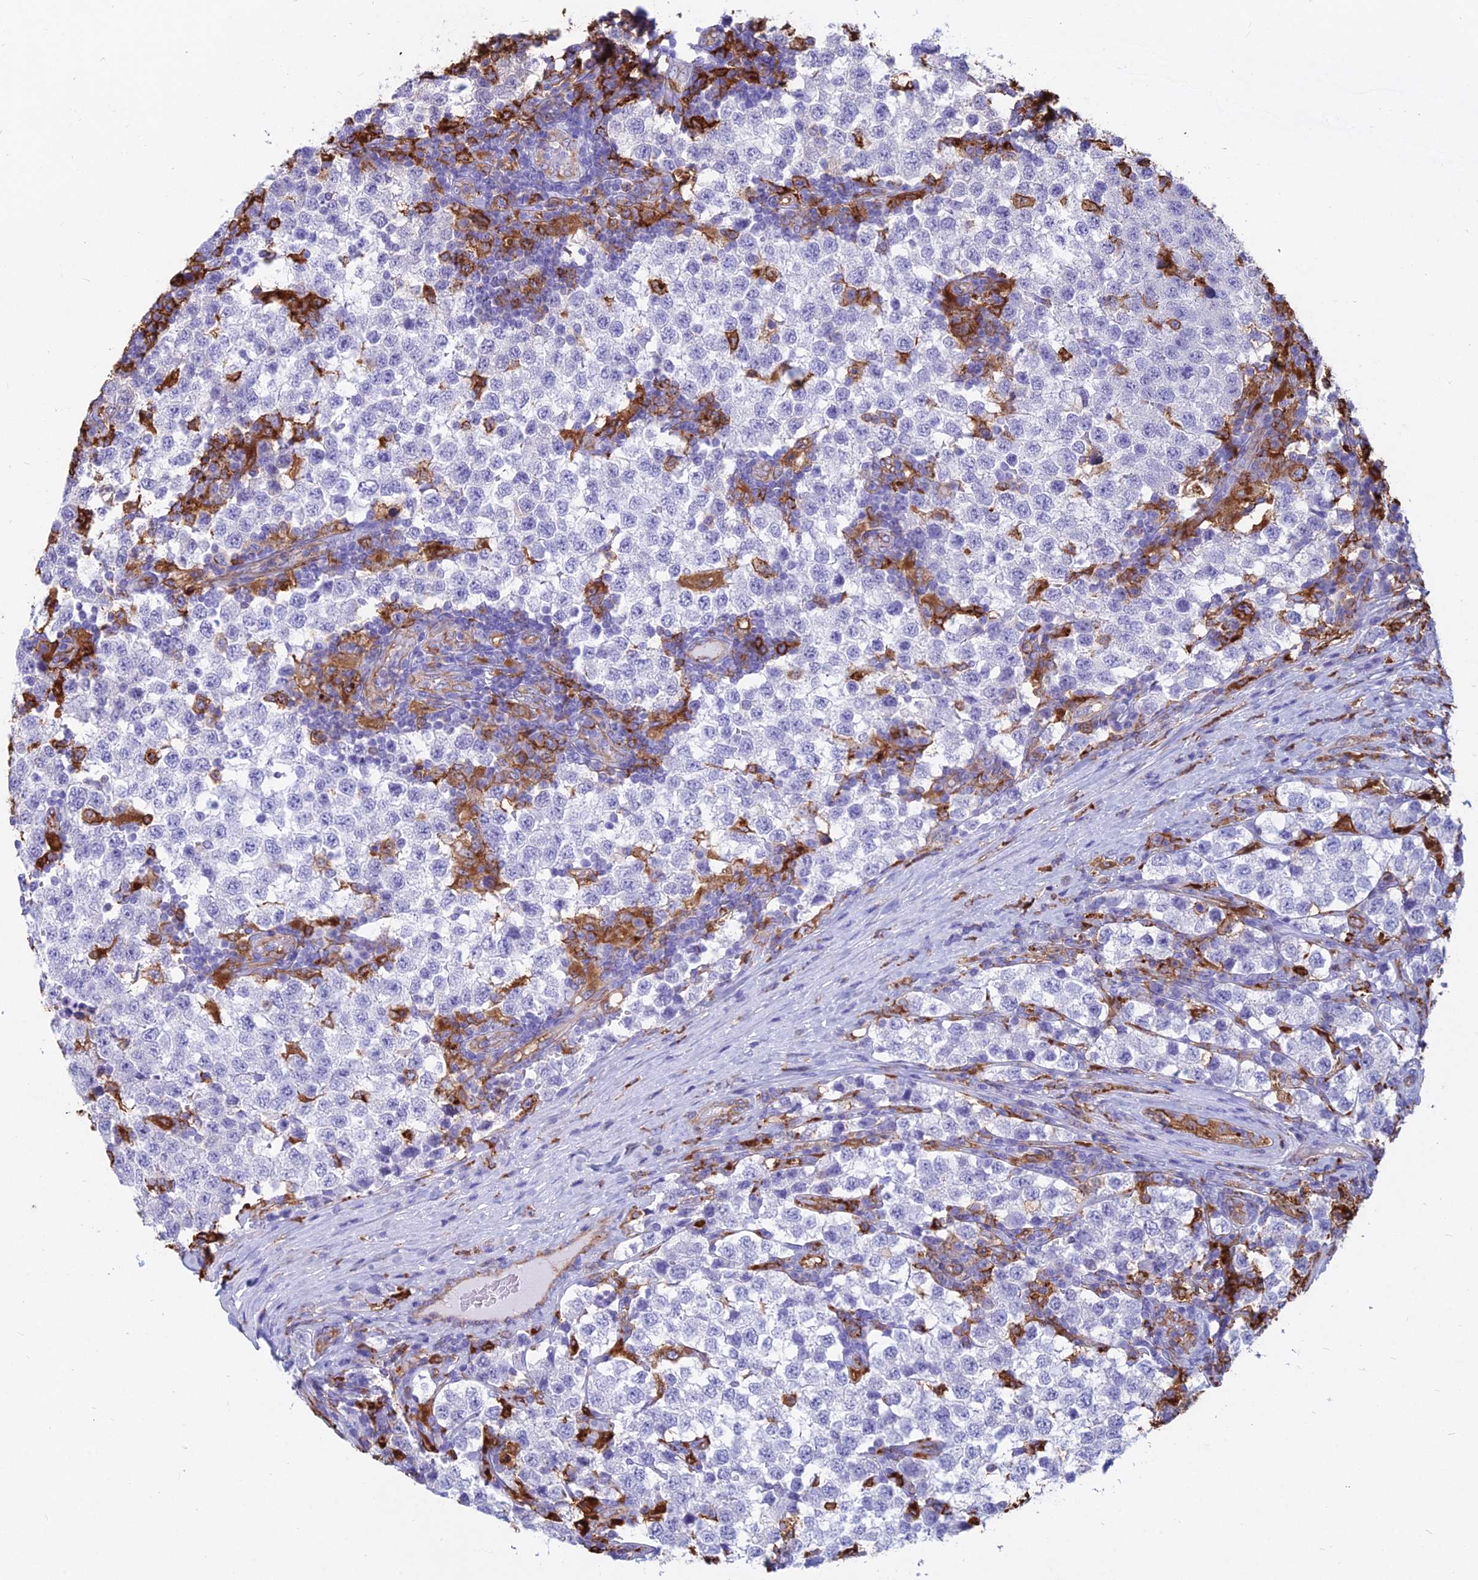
{"staining": {"intensity": "negative", "quantity": "none", "location": "none"}, "tissue": "testis cancer", "cell_type": "Tumor cells", "image_type": "cancer", "snomed": [{"axis": "morphology", "description": "Seminoma, NOS"}, {"axis": "topography", "description": "Testis"}], "caption": "Micrograph shows no significant protein staining in tumor cells of seminoma (testis). (DAB immunohistochemistry (IHC) visualized using brightfield microscopy, high magnification).", "gene": "HLA-DRB1", "patient": {"sex": "male", "age": 34}}